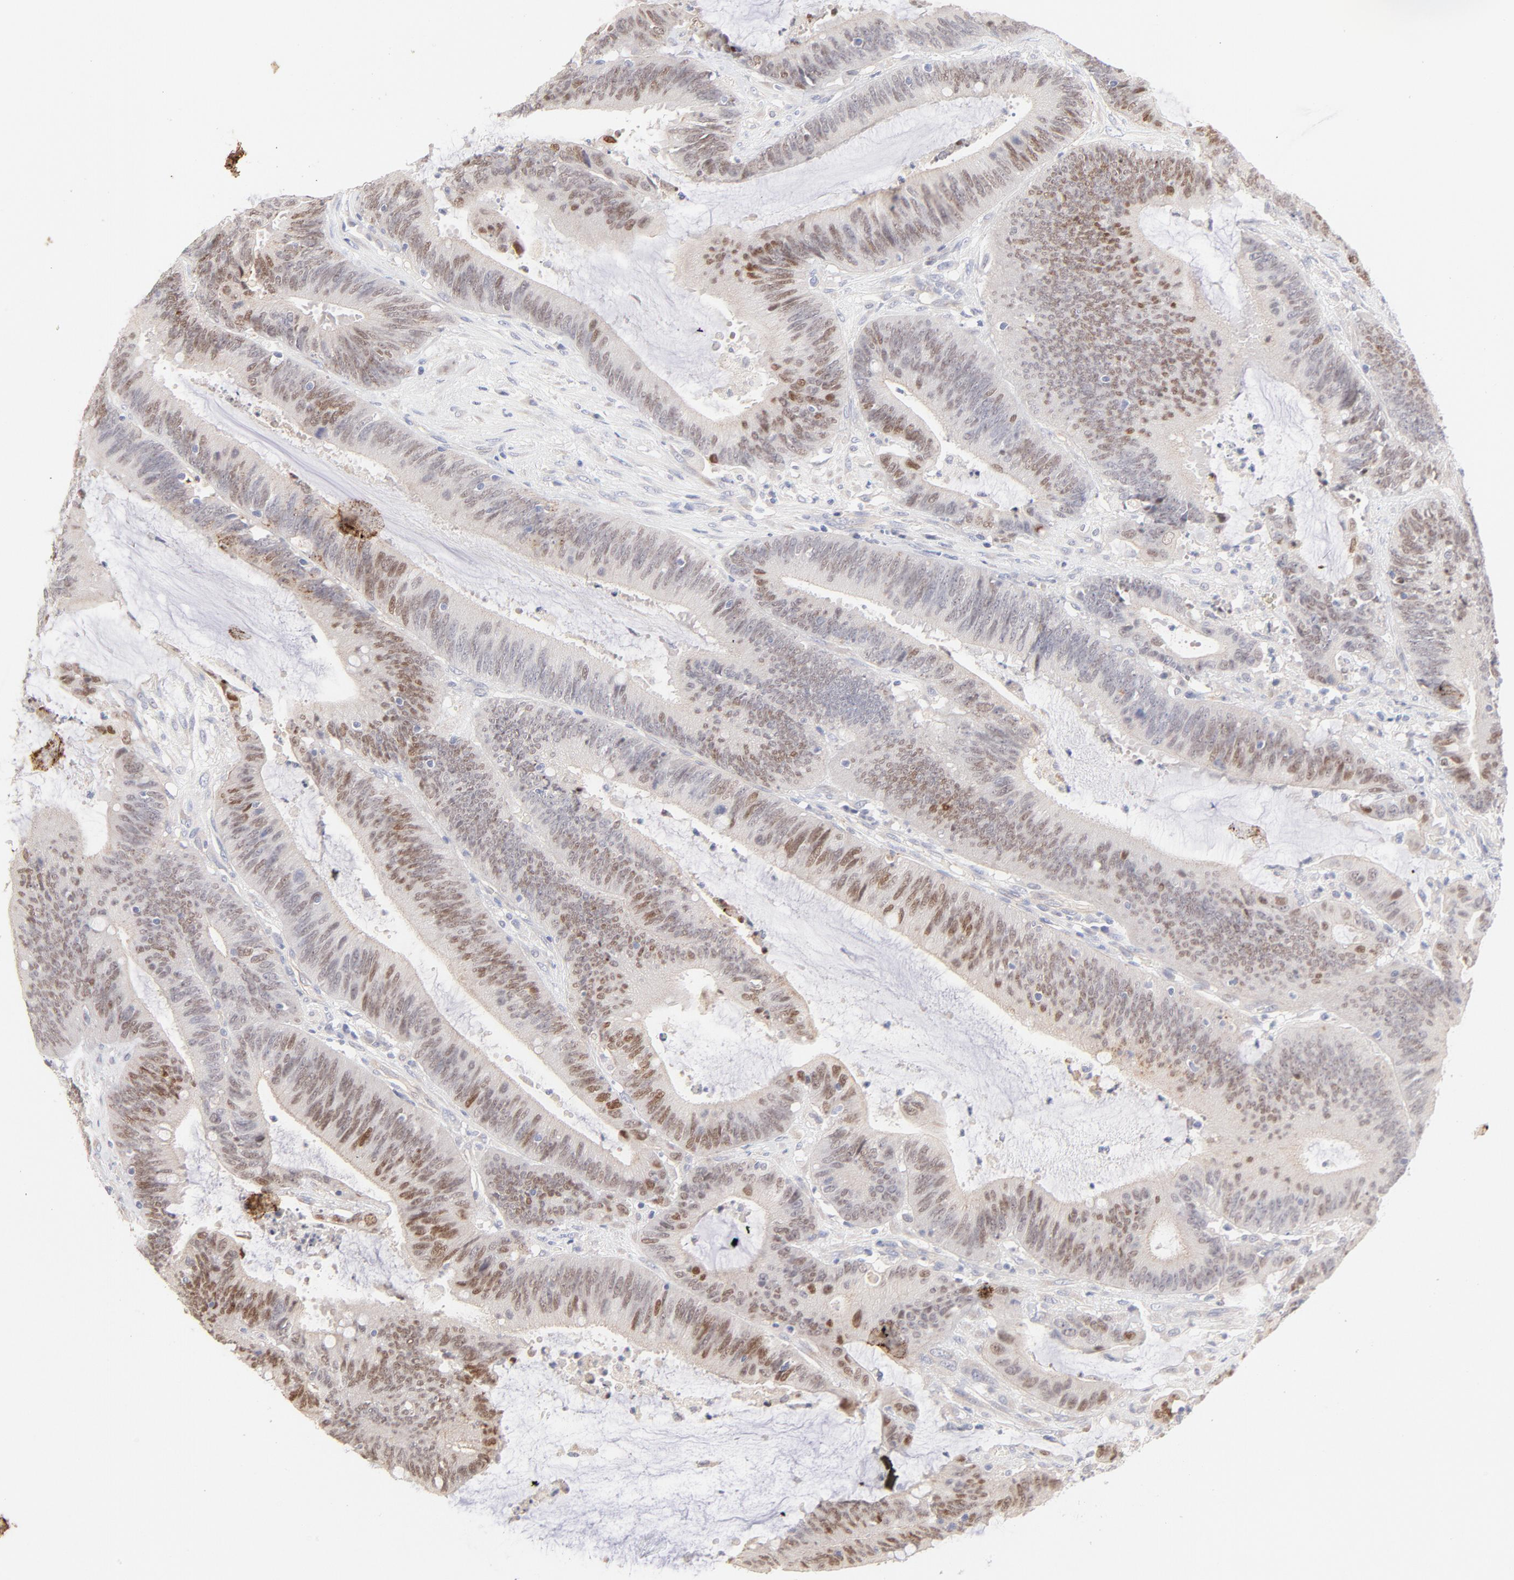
{"staining": {"intensity": "moderate", "quantity": ">75%", "location": "nuclear"}, "tissue": "colorectal cancer", "cell_type": "Tumor cells", "image_type": "cancer", "snomed": [{"axis": "morphology", "description": "Adenocarcinoma, NOS"}, {"axis": "topography", "description": "Rectum"}], "caption": "Protein analysis of colorectal cancer tissue demonstrates moderate nuclear expression in about >75% of tumor cells.", "gene": "ELF3", "patient": {"sex": "female", "age": 66}}